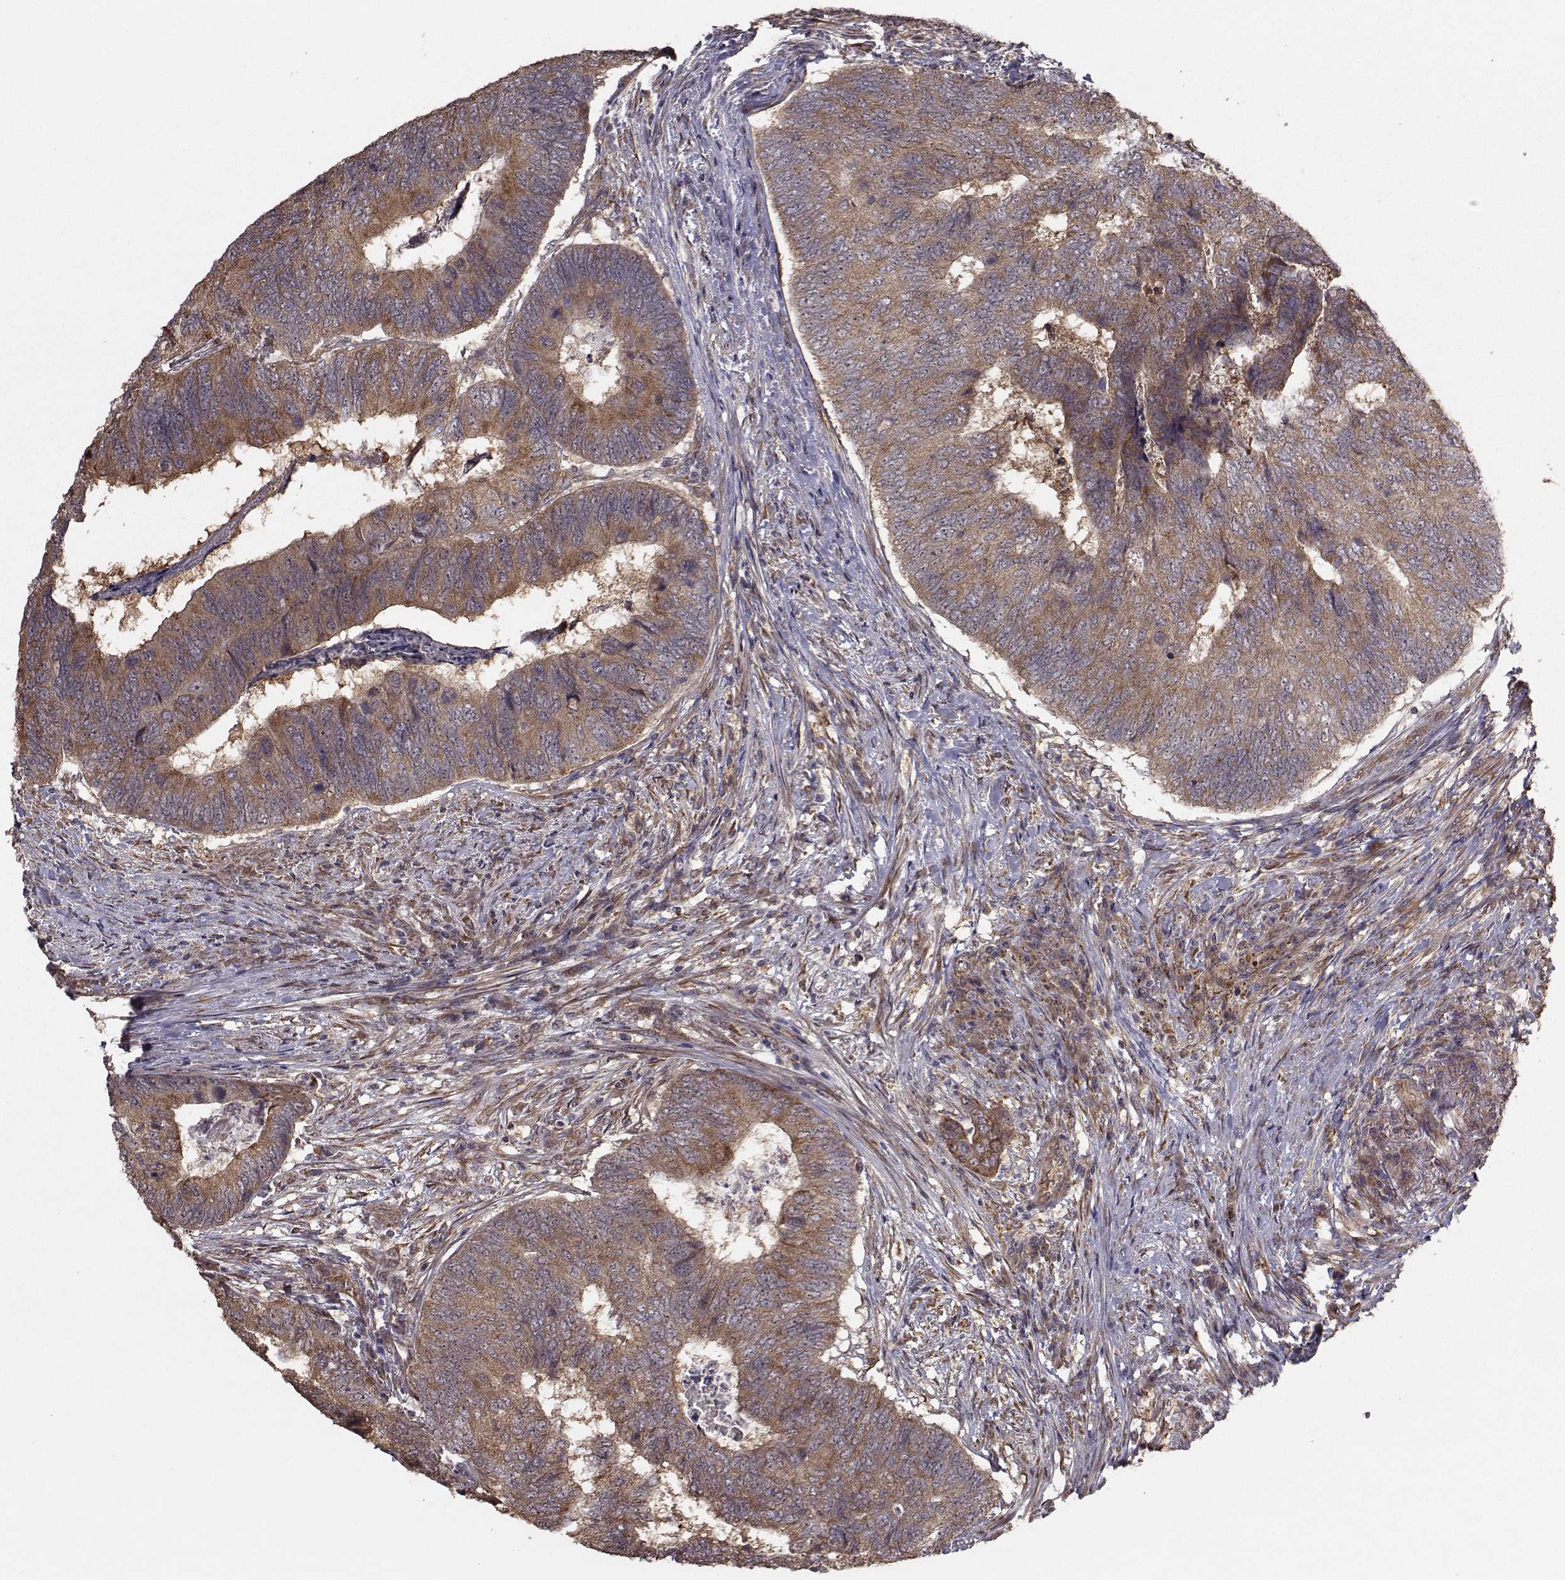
{"staining": {"intensity": "moderate", "quantity": ">75%", "location": "cytoplasmic/membranous"}, "tissue": "colorectal cancer", "cell_type": "Tumor cells", "image_type": "cancer", "snomed": [{"axis": "morphology", "description": "Adenocarcinoma, NOS"}, {"axis": "topography", "description": "Colon"}], "caption": "Immunohistochemical staining of human colorectal cancer (adenocarcinoma) displays medium levels of moderate cytoplasmic/membranous staining in about >75% of tumor cells.", "gene": "TRIP10", "patient": {"sex": "female", "age": 67}}